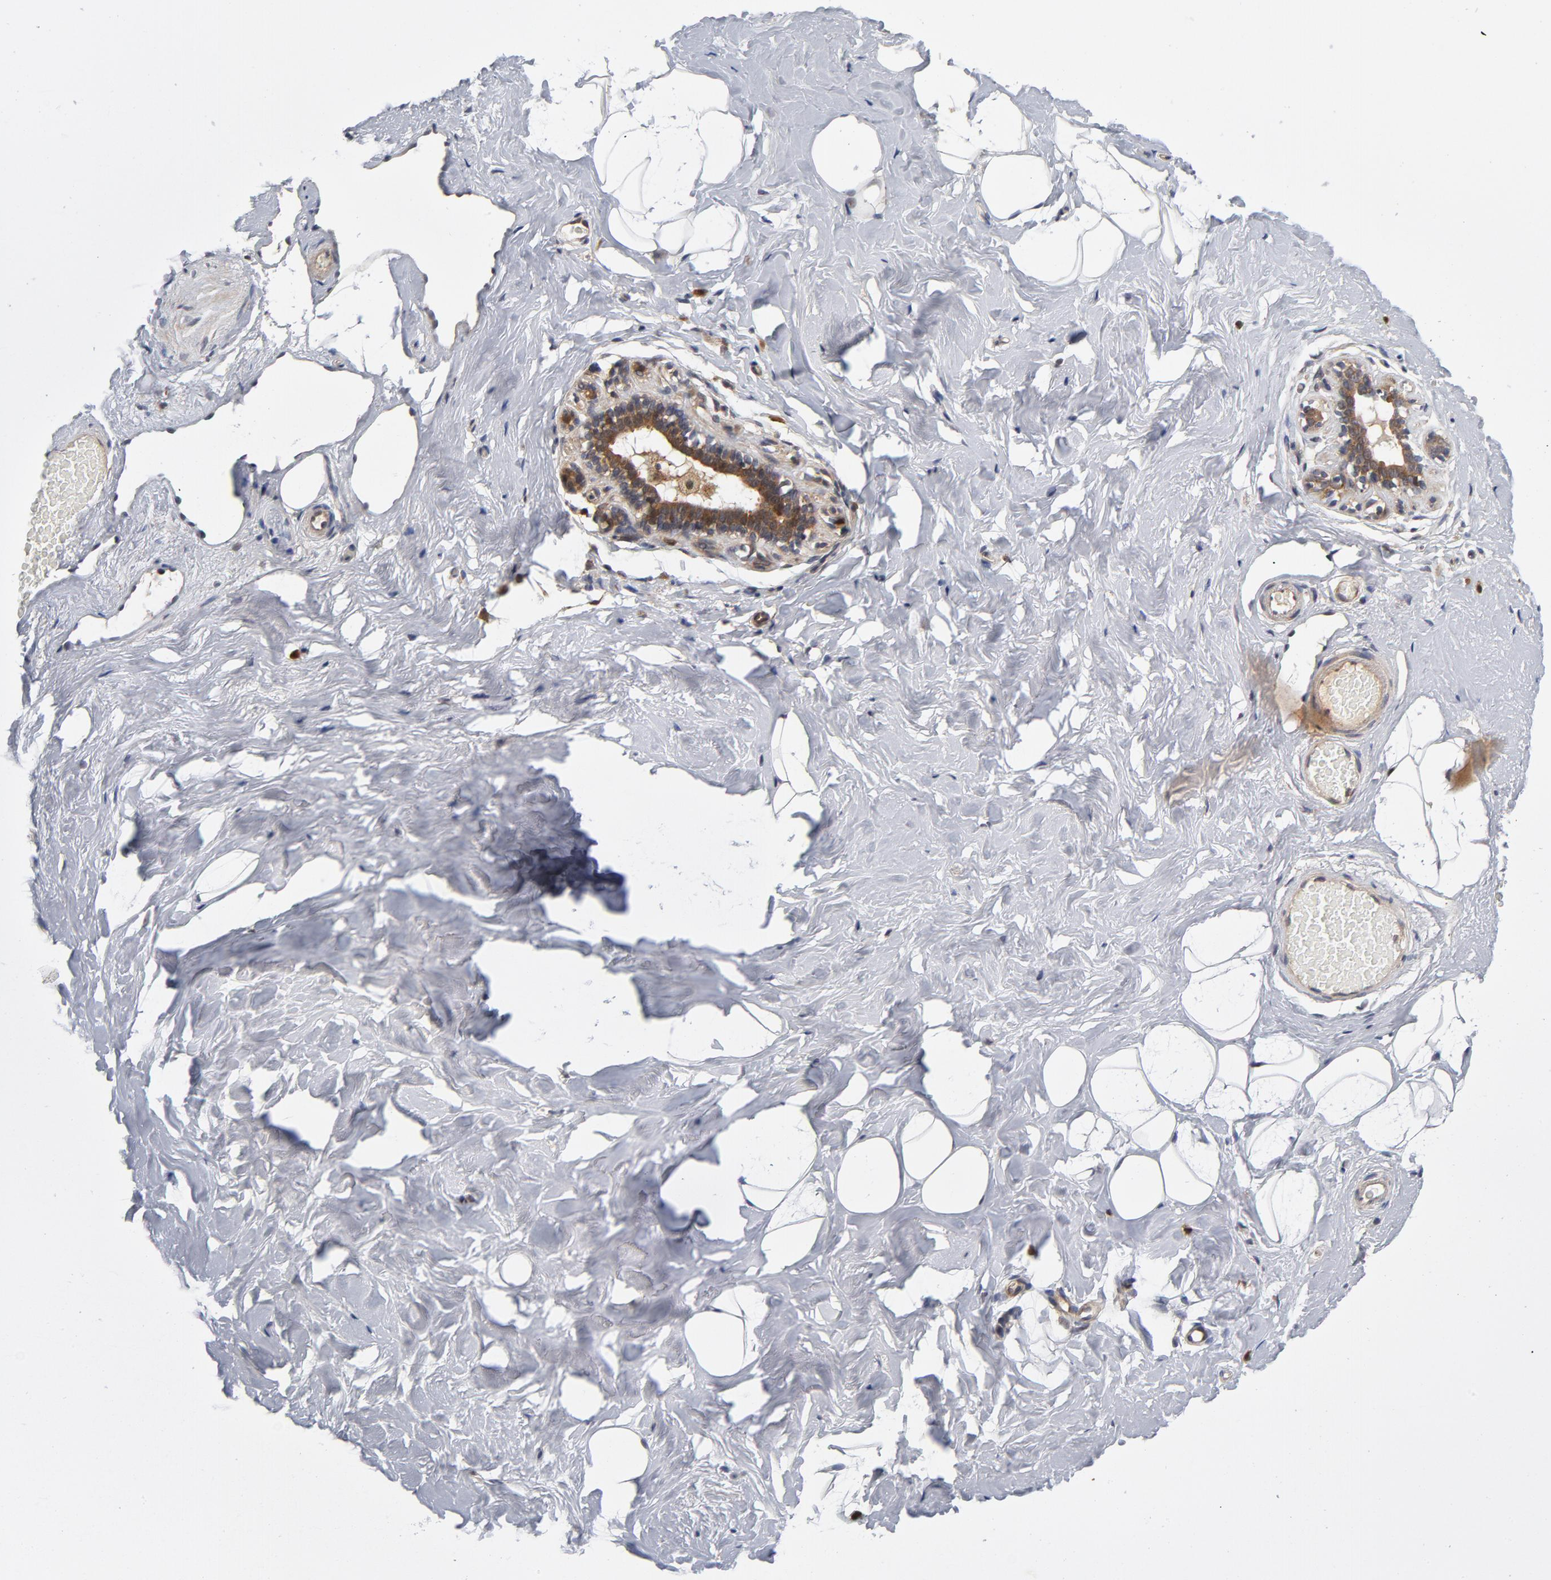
{"staining": {"intensity": "negative", "quantity": "none", "location": "none"}, "tissue": "breast", "cell_type": "Adipocytes", "image_type": "normal", "snomed": [{"axis": "morphology", "description": "Normal tissue, NOS"}, {"axis": "topography", "description": "Breast"}, {"axis": "topography", "description": "Soft tissue"}], "caption": "This is an immunohistochemistry image of unremarkable breast. There is no expression in adipocytes.", "gene": "TRADD", "patient": {"sex": "female", "age": 75}}